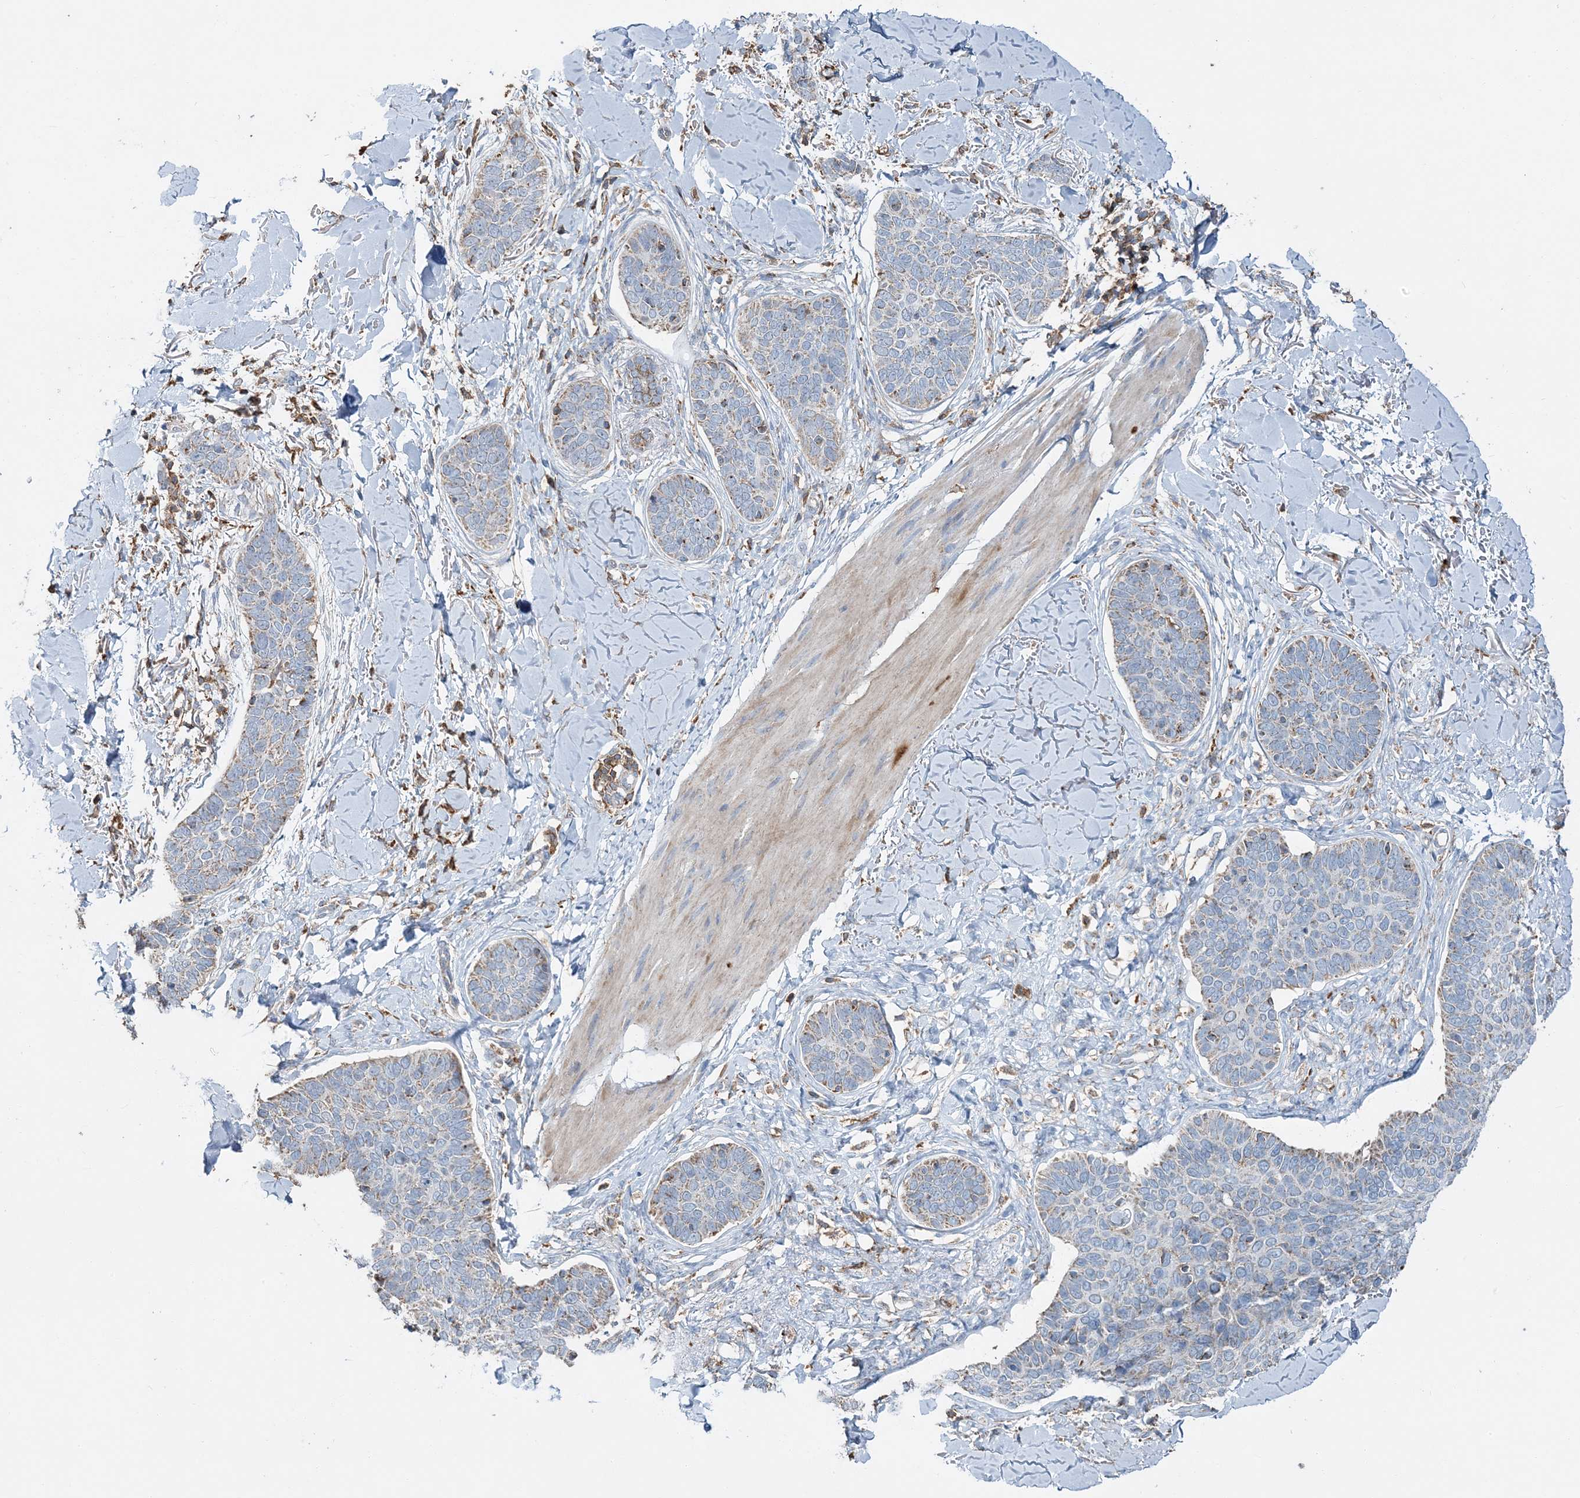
{"staining": {"intensity": "weak", "quantity": "25%-75%", "location": "cytoplasmic/membranous"}, "tissue": "skin cancer", "cell_type": "Tumor cells", "image_type": "cancer", "snomed": [{"axis": "morphology", "description": "Basal cell carcinoma"}, {"axis": "topography", "description": "Skin"}], "caption": "Skin cancer (basal cell carcinoma) tissue displays weak cytoplasmic/membranous expression in about 25%-75% of tumor cells", "gene": "TMLHE", "patient": {"sex": "male", "age": 85}}